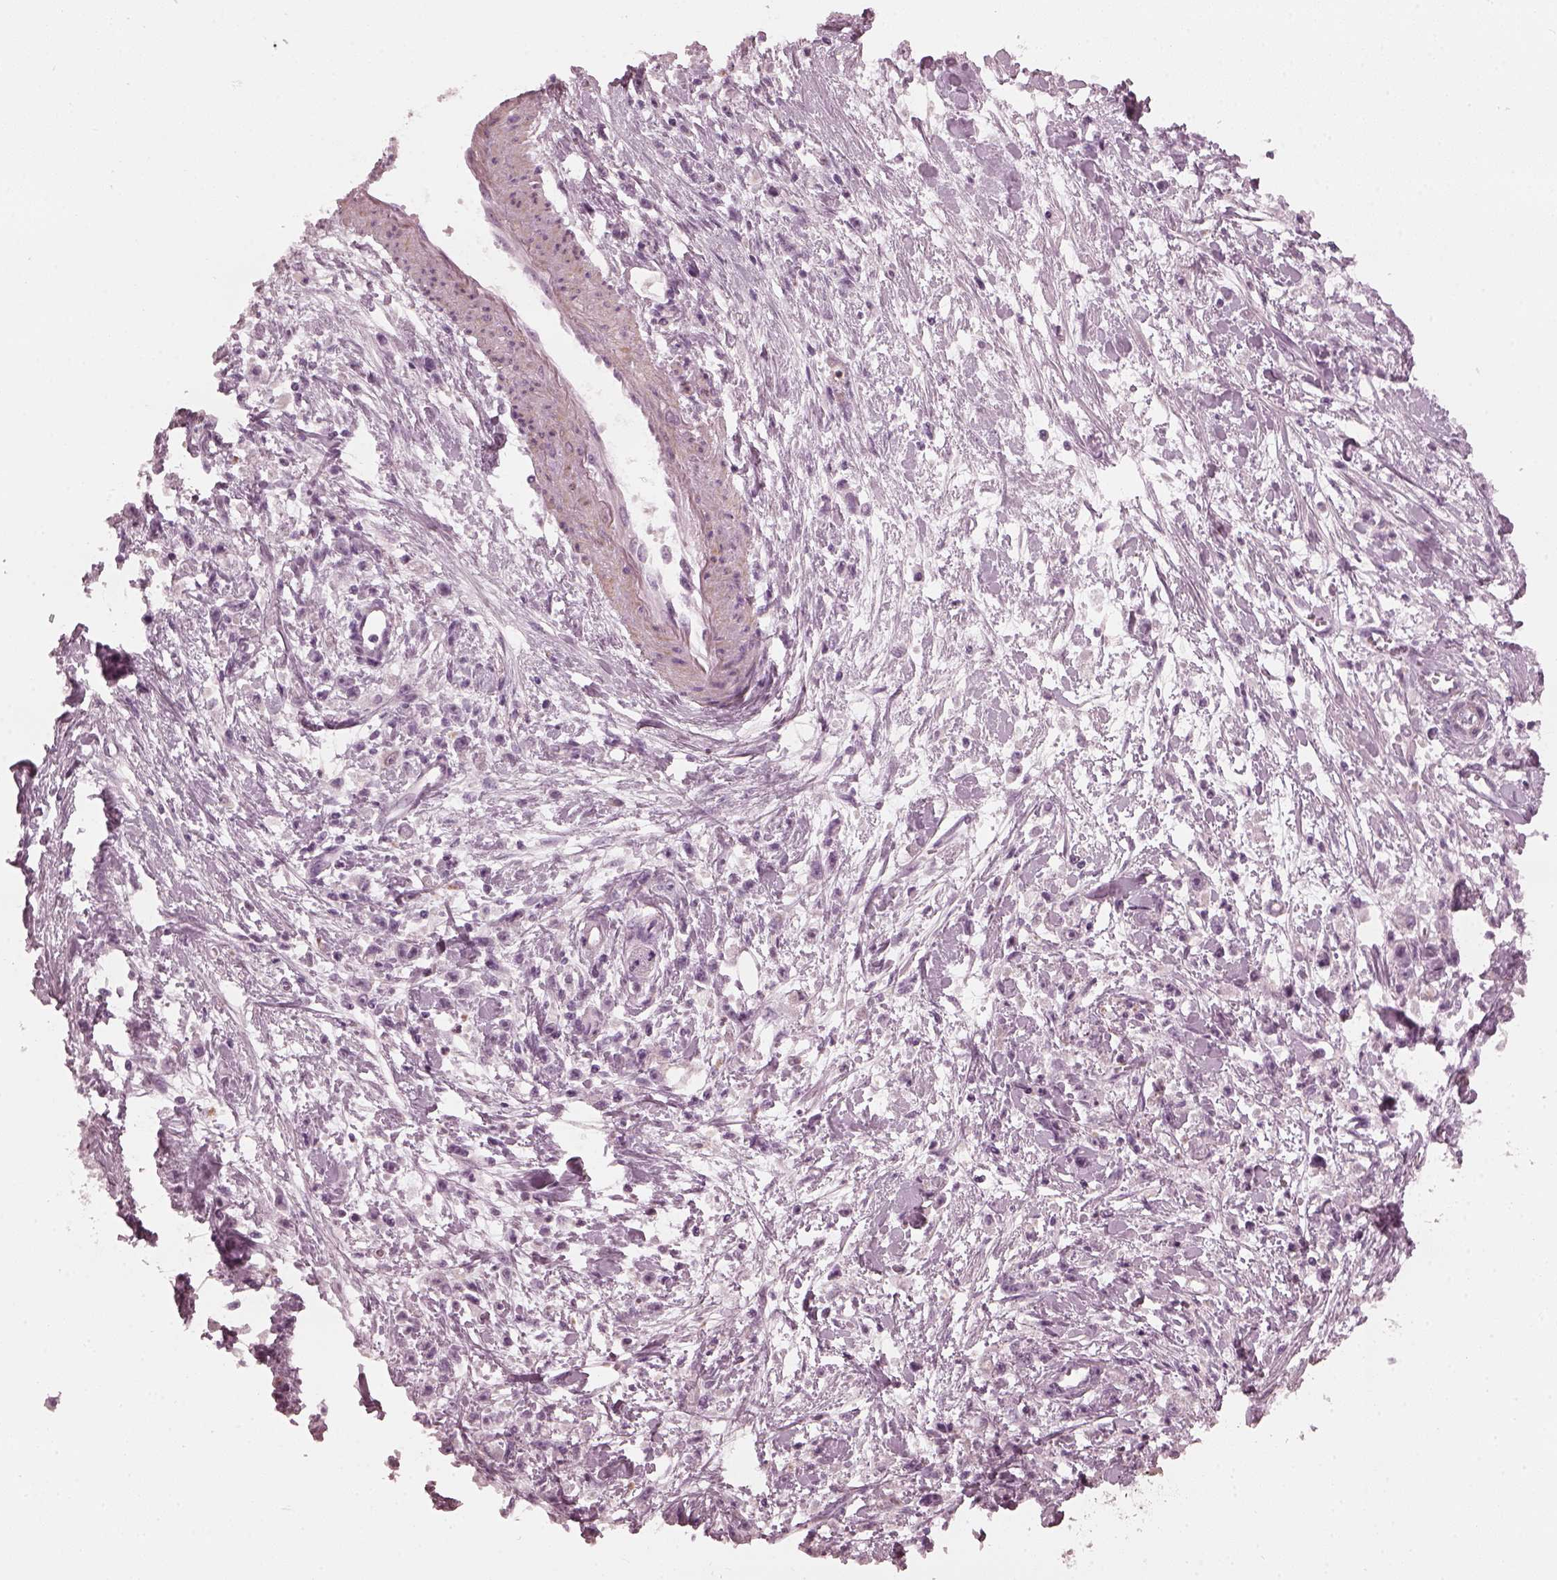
{"staining": {"intensity": "negative", "quantity": "none", "location": "none"}, "tissue": "stomach cancer", "cell_type": "Tumor cells", "image_type": "cancer", "snomed": [{"axis": "morphology", "description": "Adenocarcinoma, NOS"}, {"axis": "topography", "description": "Stomach"}], "caption": "Tumor cells are negative for protein expression in human adenocarcinoma (stomach).", "gene": "CCDC170", "patient": {"sex": "female", "age": 59}}